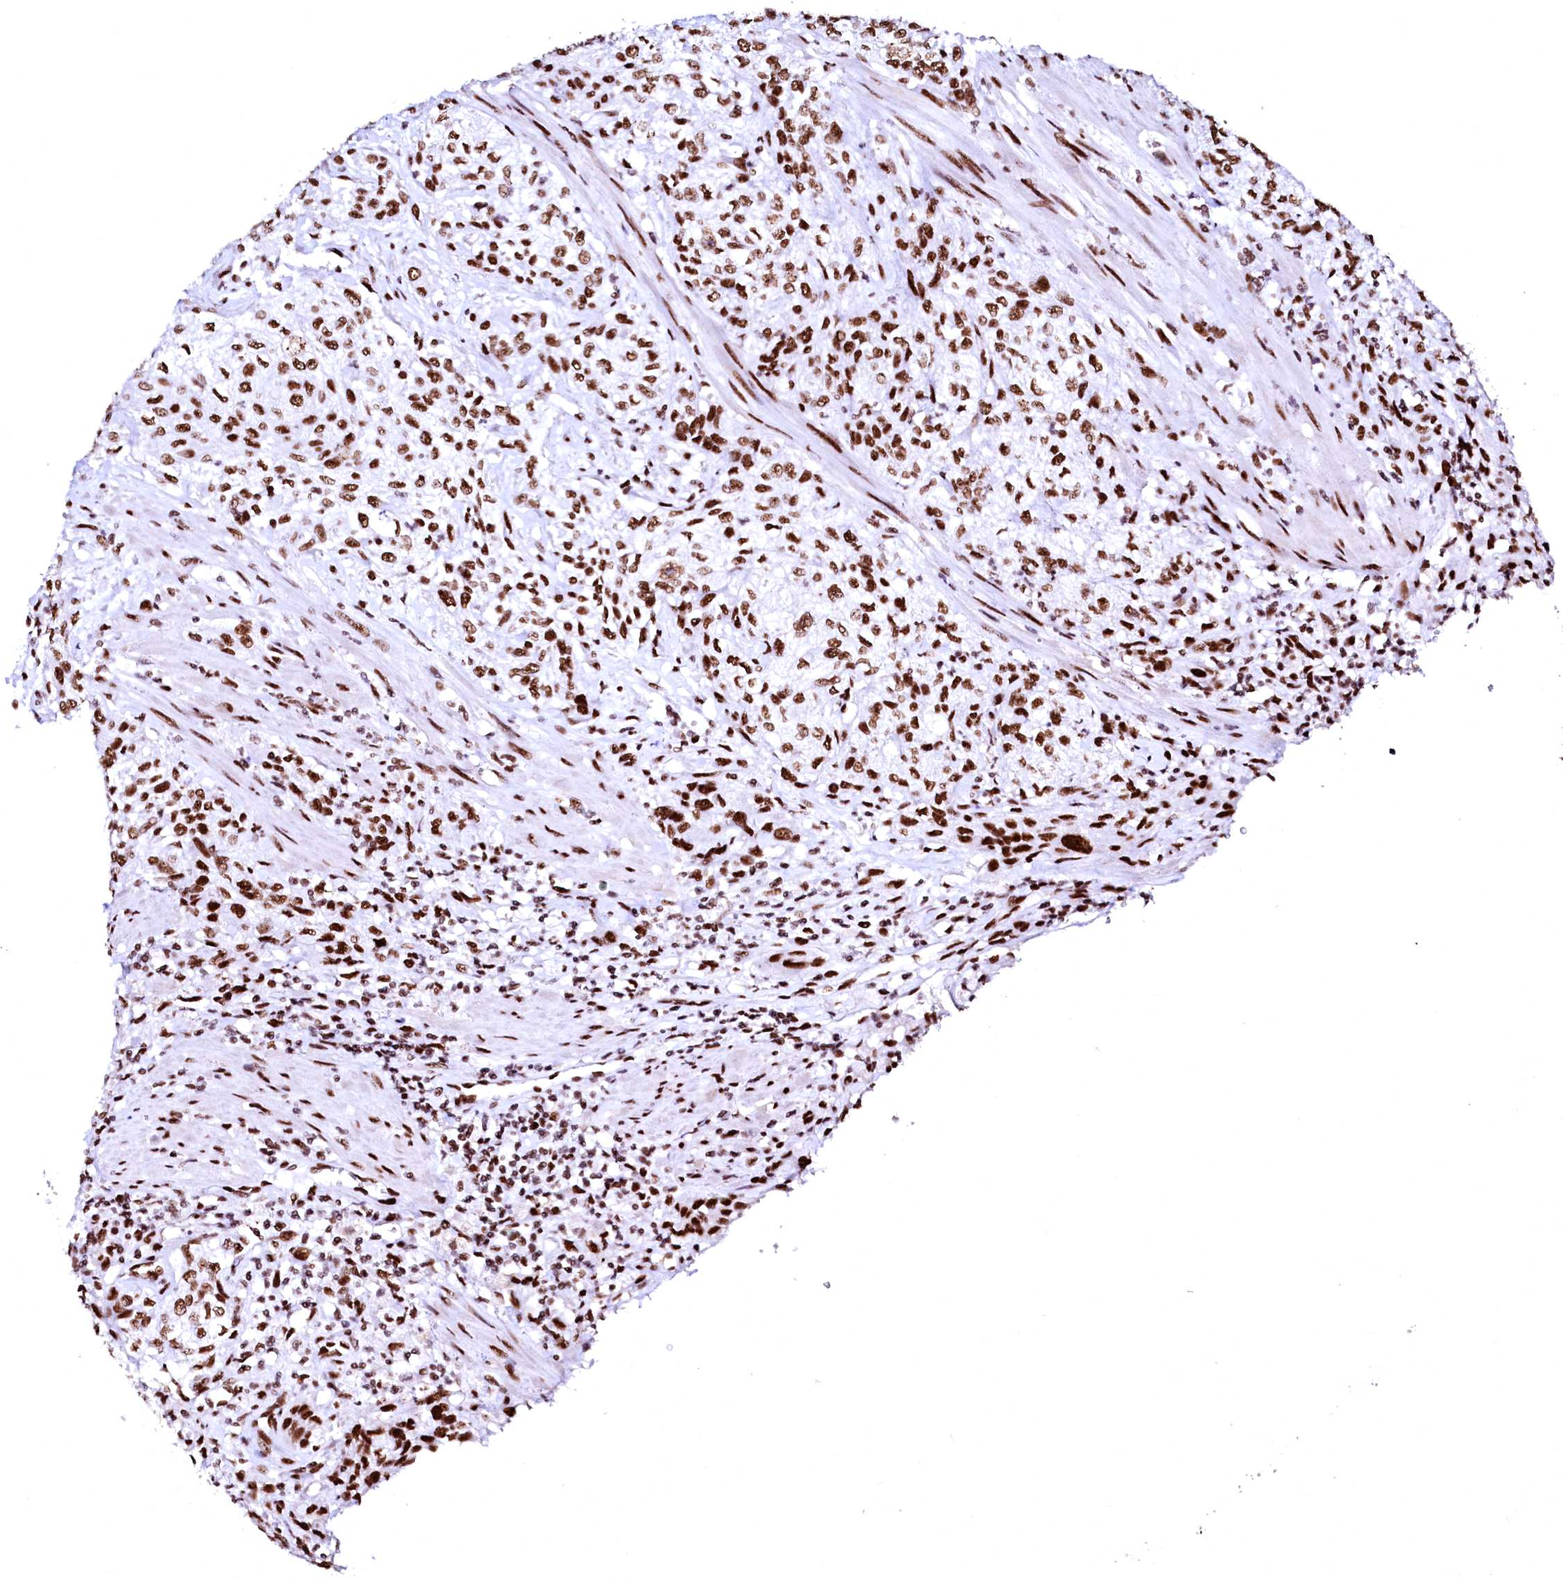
{"staining": {"intensity": "strong", "quantity": ">75%", "location": "nuclear"}, "tissue": "urothelial cancer", "cell_type": "Tumor cells", "image_type": "cancer", "snomed": [{"axis": "morphology", "description": "Normal tissue, NOS"}, {"axis": "morphology", "description": "Urothelial carcinoma, NOS"}, {"axis": "topography", "description": "Urinary bladder"}, {"axis": "topography", "description": "Peripheral nerve tissue"}], "caption": "This photomicrograph demonstrates immunohistochemistry staining of human transitional cell carcinoma, with high strong nuclear positivity in approximately >75% of tumor cells.", "gene": "CPSF6", "patient": {"sex": "male", "age": 35}}